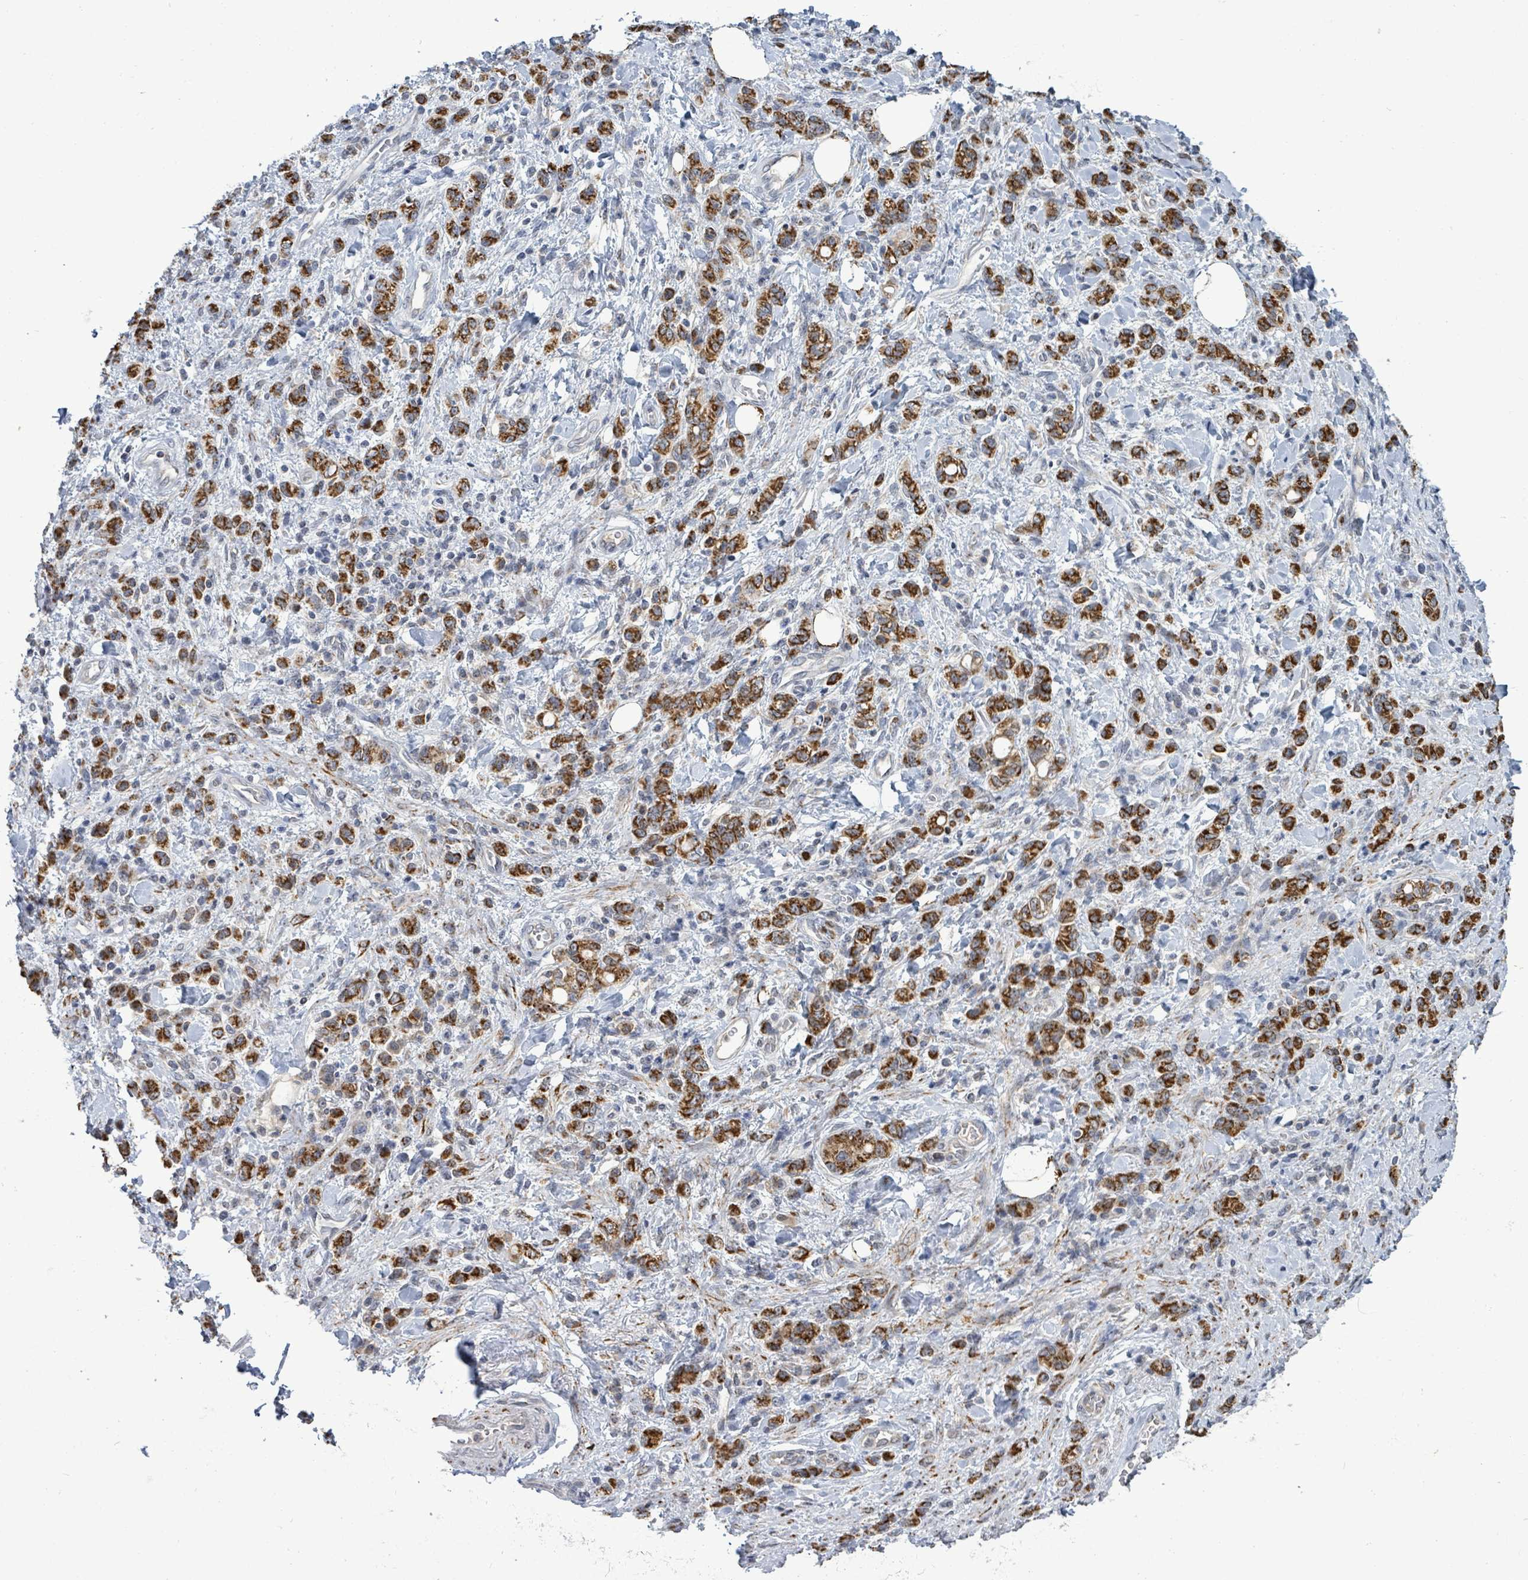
{"staining": {"intensity": "strong", "quantity": ">75%", "location": "cytoplasmic/membranous"}, "tissue": "stomach cancer", "cell_type": "Tumor cells", "image_type": "cancer", "snomed": [{"axis": "morphology", "description": "Adenocarcinoma, NOS"}, {"axis": "topography", "description": "Stomach"}], "caption": "The histopathology image exhibits staining of adenocarcinoma (stomach), revealing strong cytoplasmic/membranous protein expression (brown color) within tumor cells. (DAB (3,3'-diaminobenzidine) IHC, brown staining for protein, blue staining for nuclei).", "gene": "COQ10B", "patient": {"sex": "male", "age": 77}}